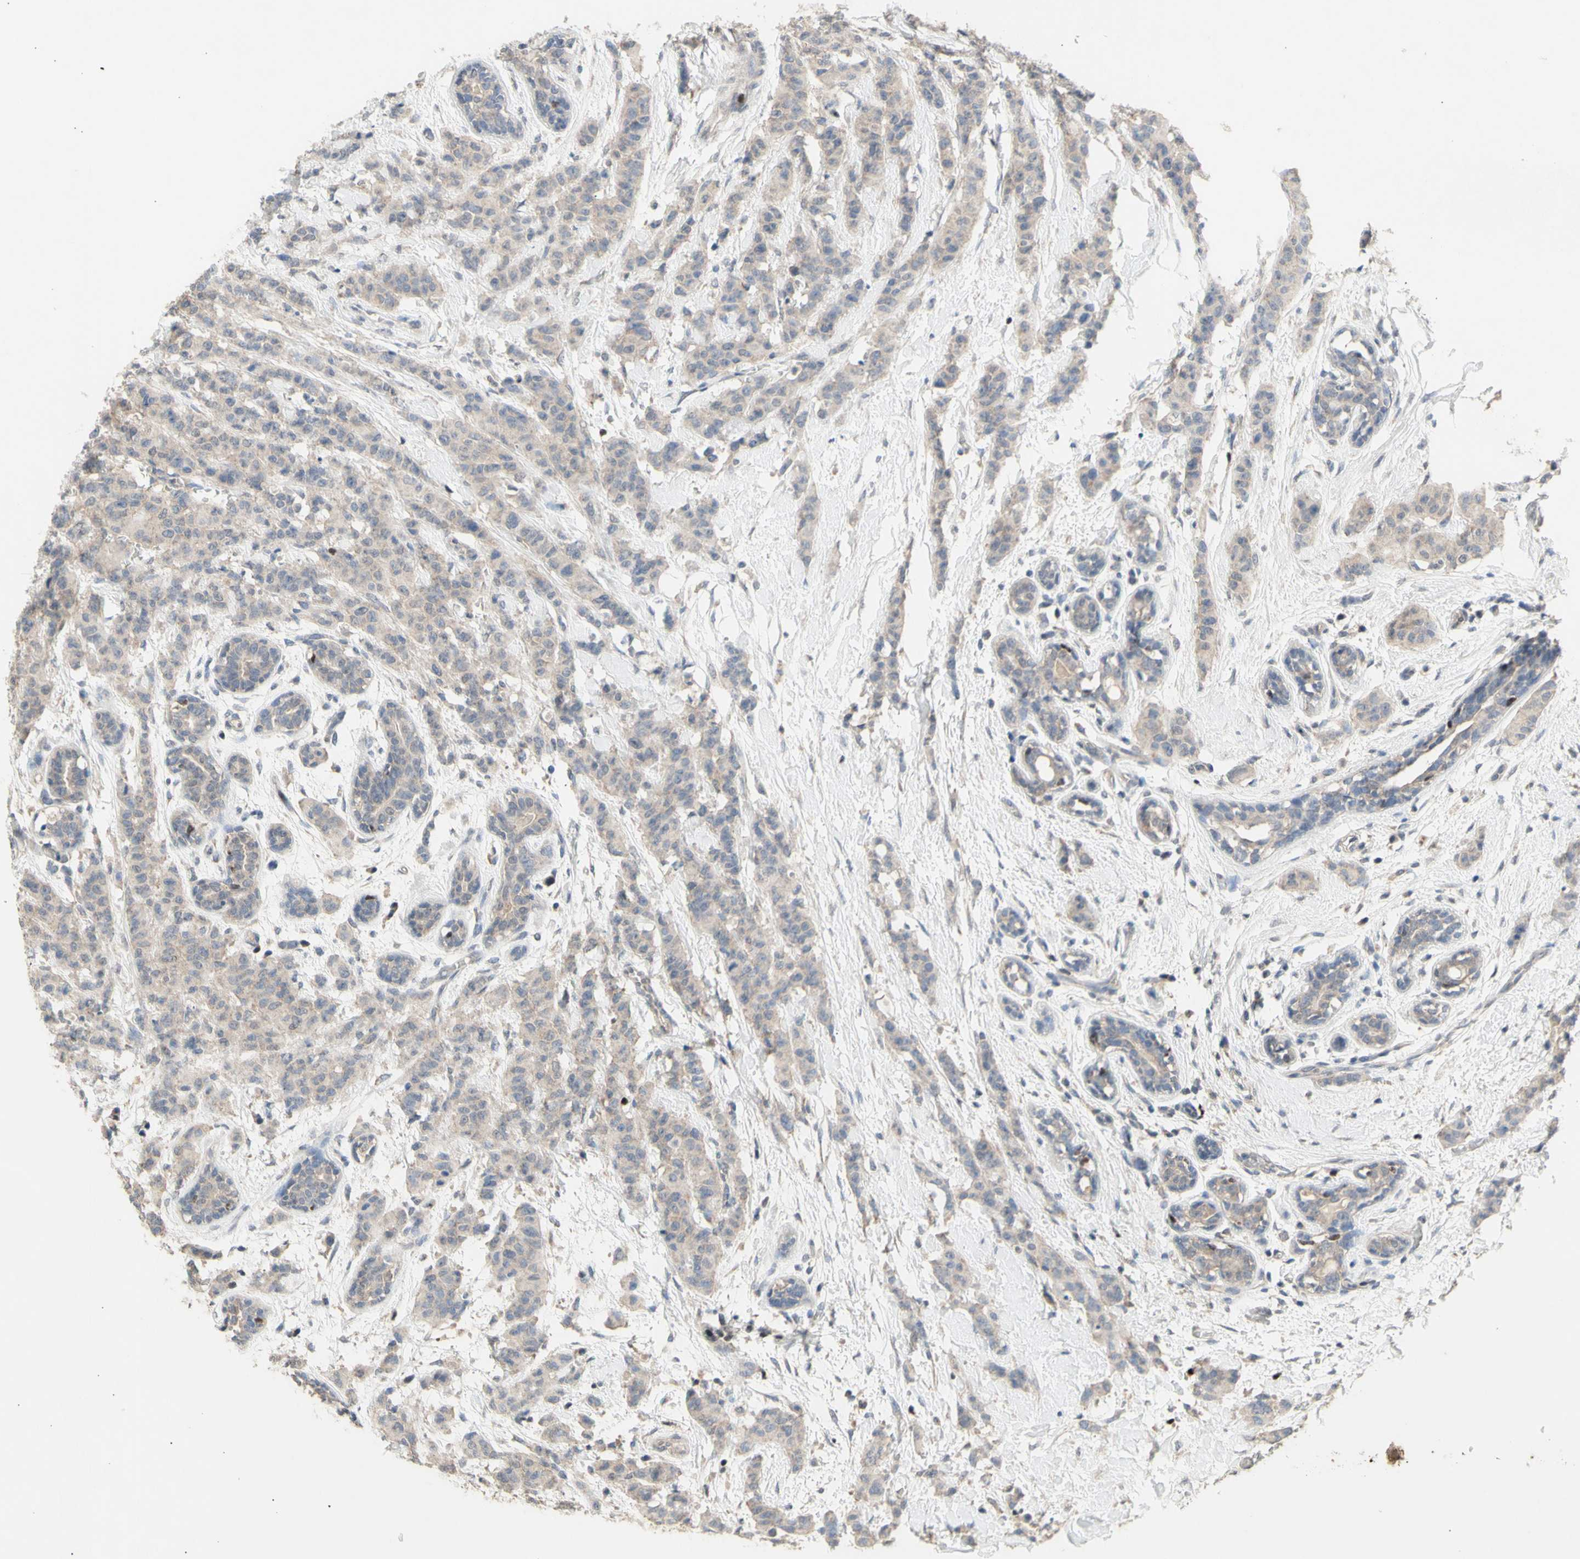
{"staining": {"intensity": "weak", "quantity": ">75%", "location": "cytoplasmic/membranous"}, "tissue": "breast cancer", "cell_type": "Tumor cells", "image_type": "cancer", "snomed": [{"axis": "morphology", "description": "Normal tissue, NOS"}, {"axis": "morphology", "description": "Duct carcinoma"}, {"axis": "topography", "description": "Breast"}], "caption": "Immunohistochemistry (IHC) of breast cancer (infiltrating ductal carcinoma) displays low levels of weak cytoplasmic/membranous positivity in about >75% of tumor cells. The protein of interest is shown in brown color, while the nuclei are stained blue.", "gene": "NLRP1", "patient": {"sex": "female", "age": 40}}